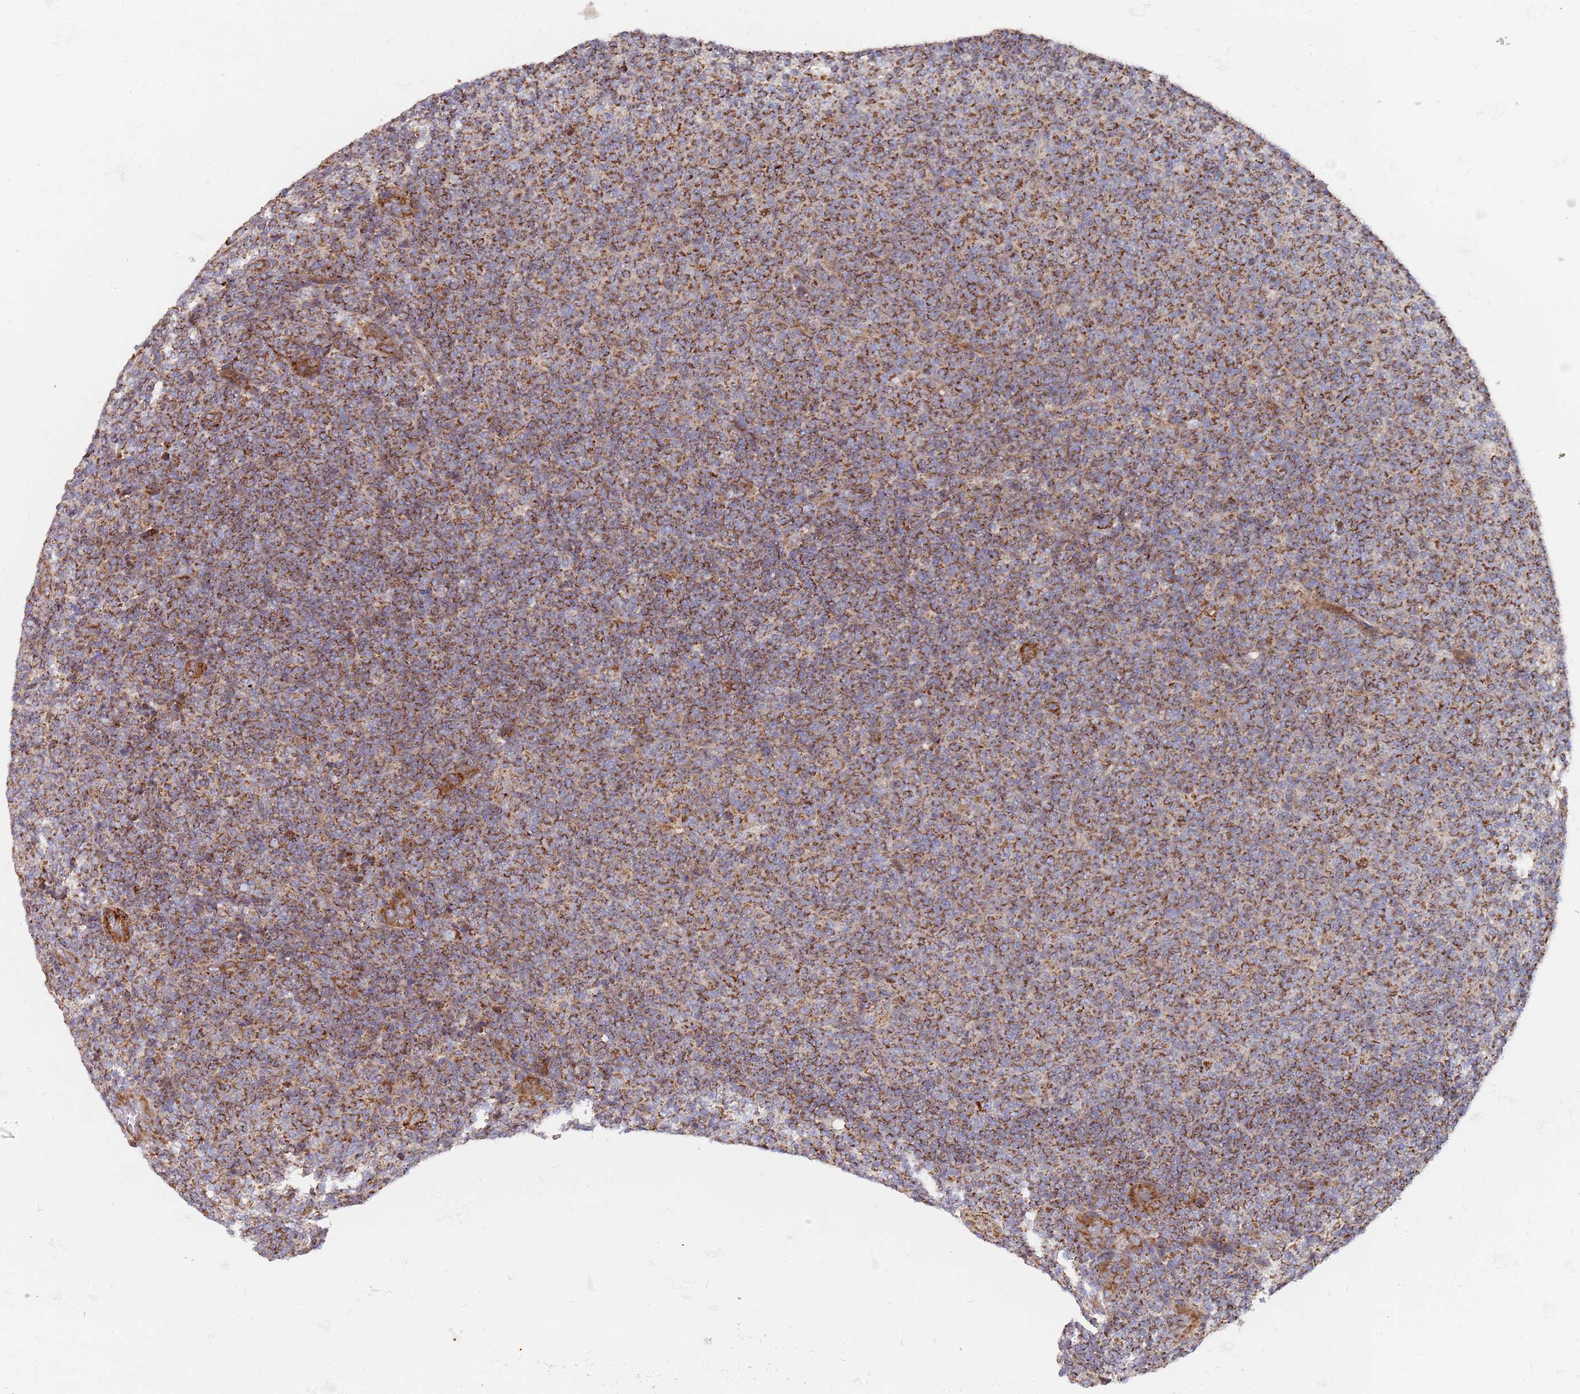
{"staining": {"intensity": "moderate", "quantity": ">75%", "location": "cytoplasmic/membranous"}, "tissue": "lymphoma", "cell_type": "Tumor cells", "image_type": "cancer", "snomed": [{"axis": "morphology", "description": "Malignant lymphoma, non-Hodgkin's type, Low grade"}, {"axis": "topography", "description": "Lymph node"}], "caption": "A brown stain labels moderate cytoplasmic/membranous expression of a protein in malignant lymphoma, non-Hodgkin's type (low-grade) tumor cells. The protein of interest is shown in brown color, while the nuclei are stained blue.", "gene": "WDFY3", "patient": {"sex": "male", "age": 66}}